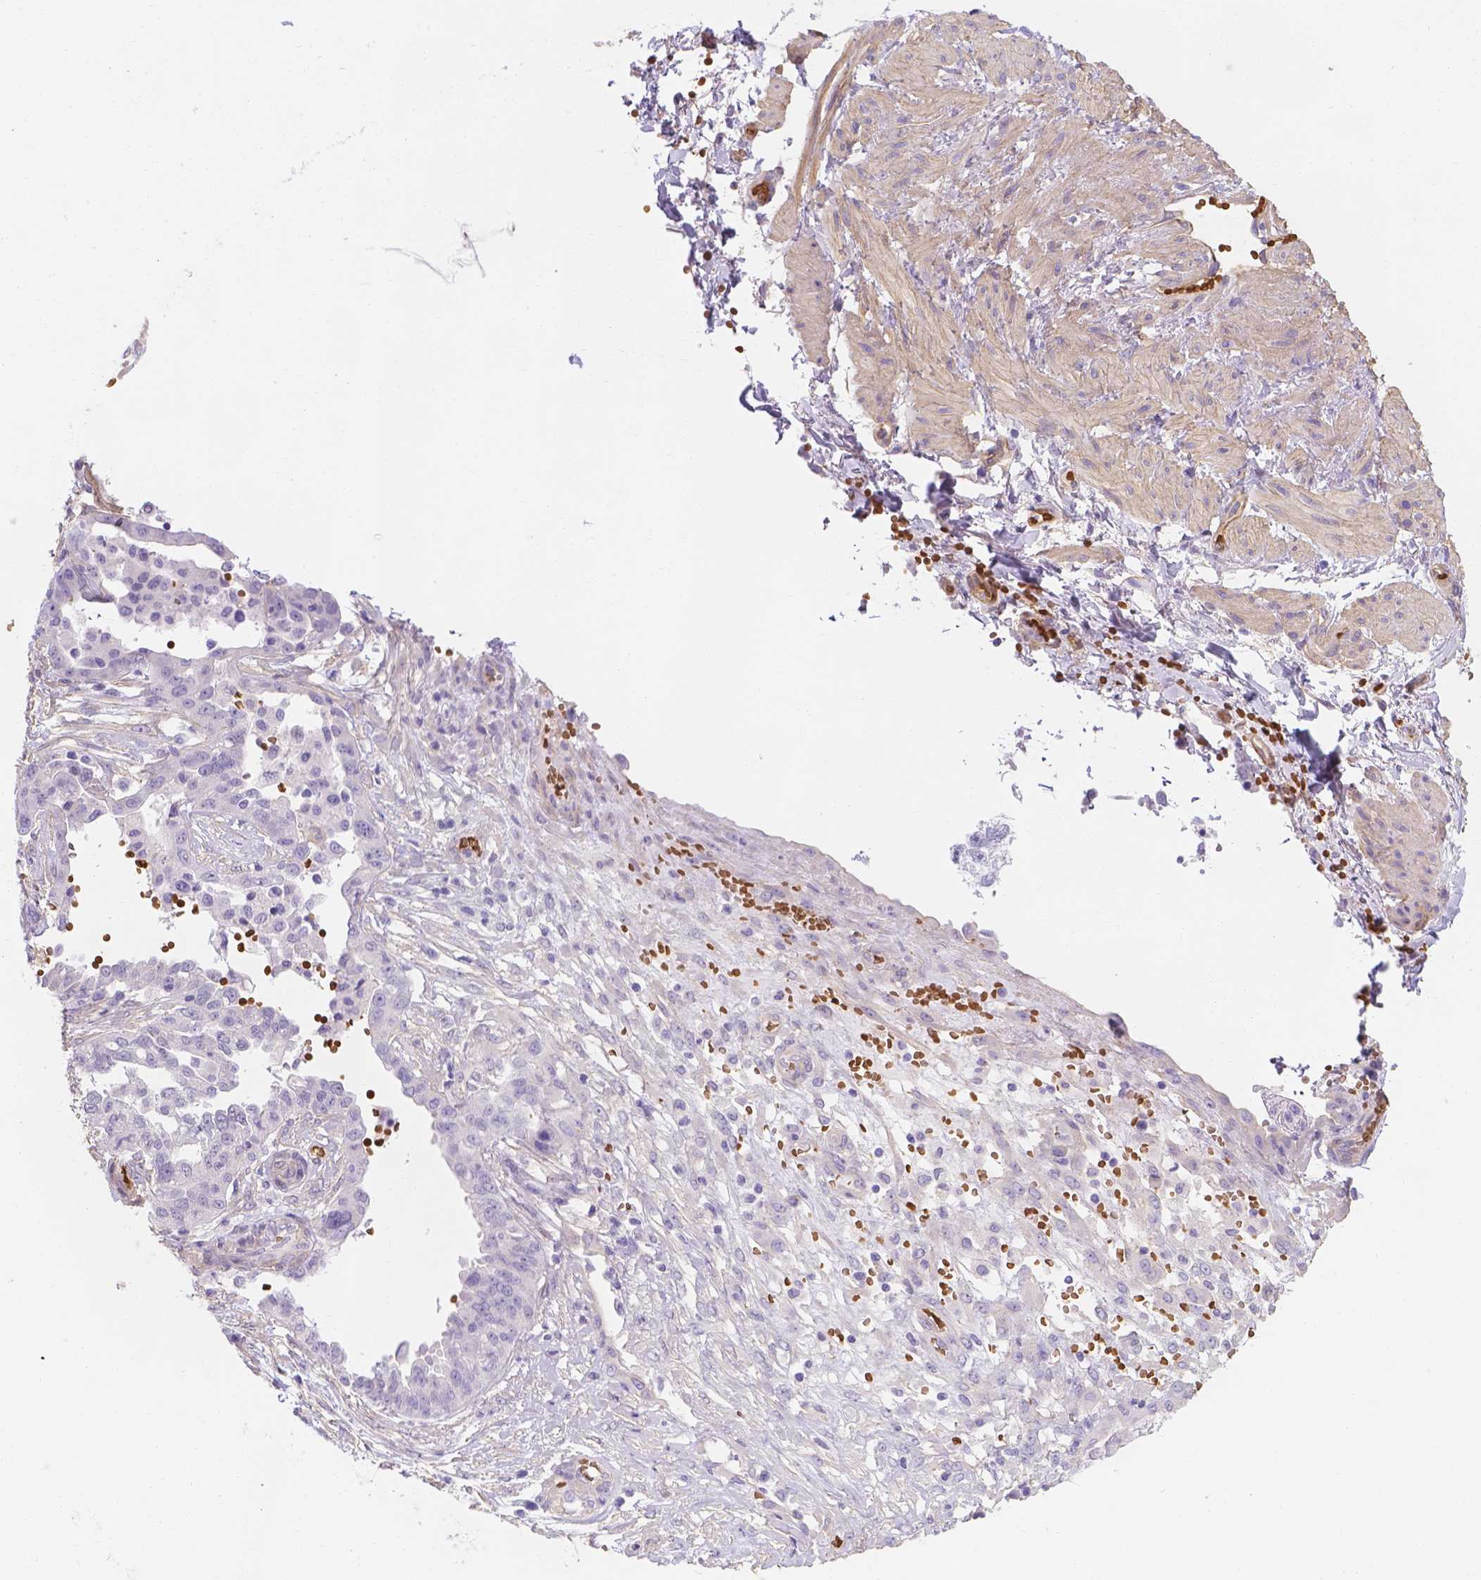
{"staining": {"intensity": "negative", "quantity": "none", "location": "none"}, "tissue": "ovarian cancer", "cell_type": "Tumor cells", "image_type": "cancer", "snomed": [{"axis": "morphology", "description": "Cystadenocarcinoma, serous, NOS"}, {"axis": "topography", "description": "Ovary"}], "caption": "A histopathology image of human serous cystadenocarcinoma (ovarian) is negative for staining in tumor cells.", "gene": "SLC40A1", "patient": {"sex": "female", "age": 67}}